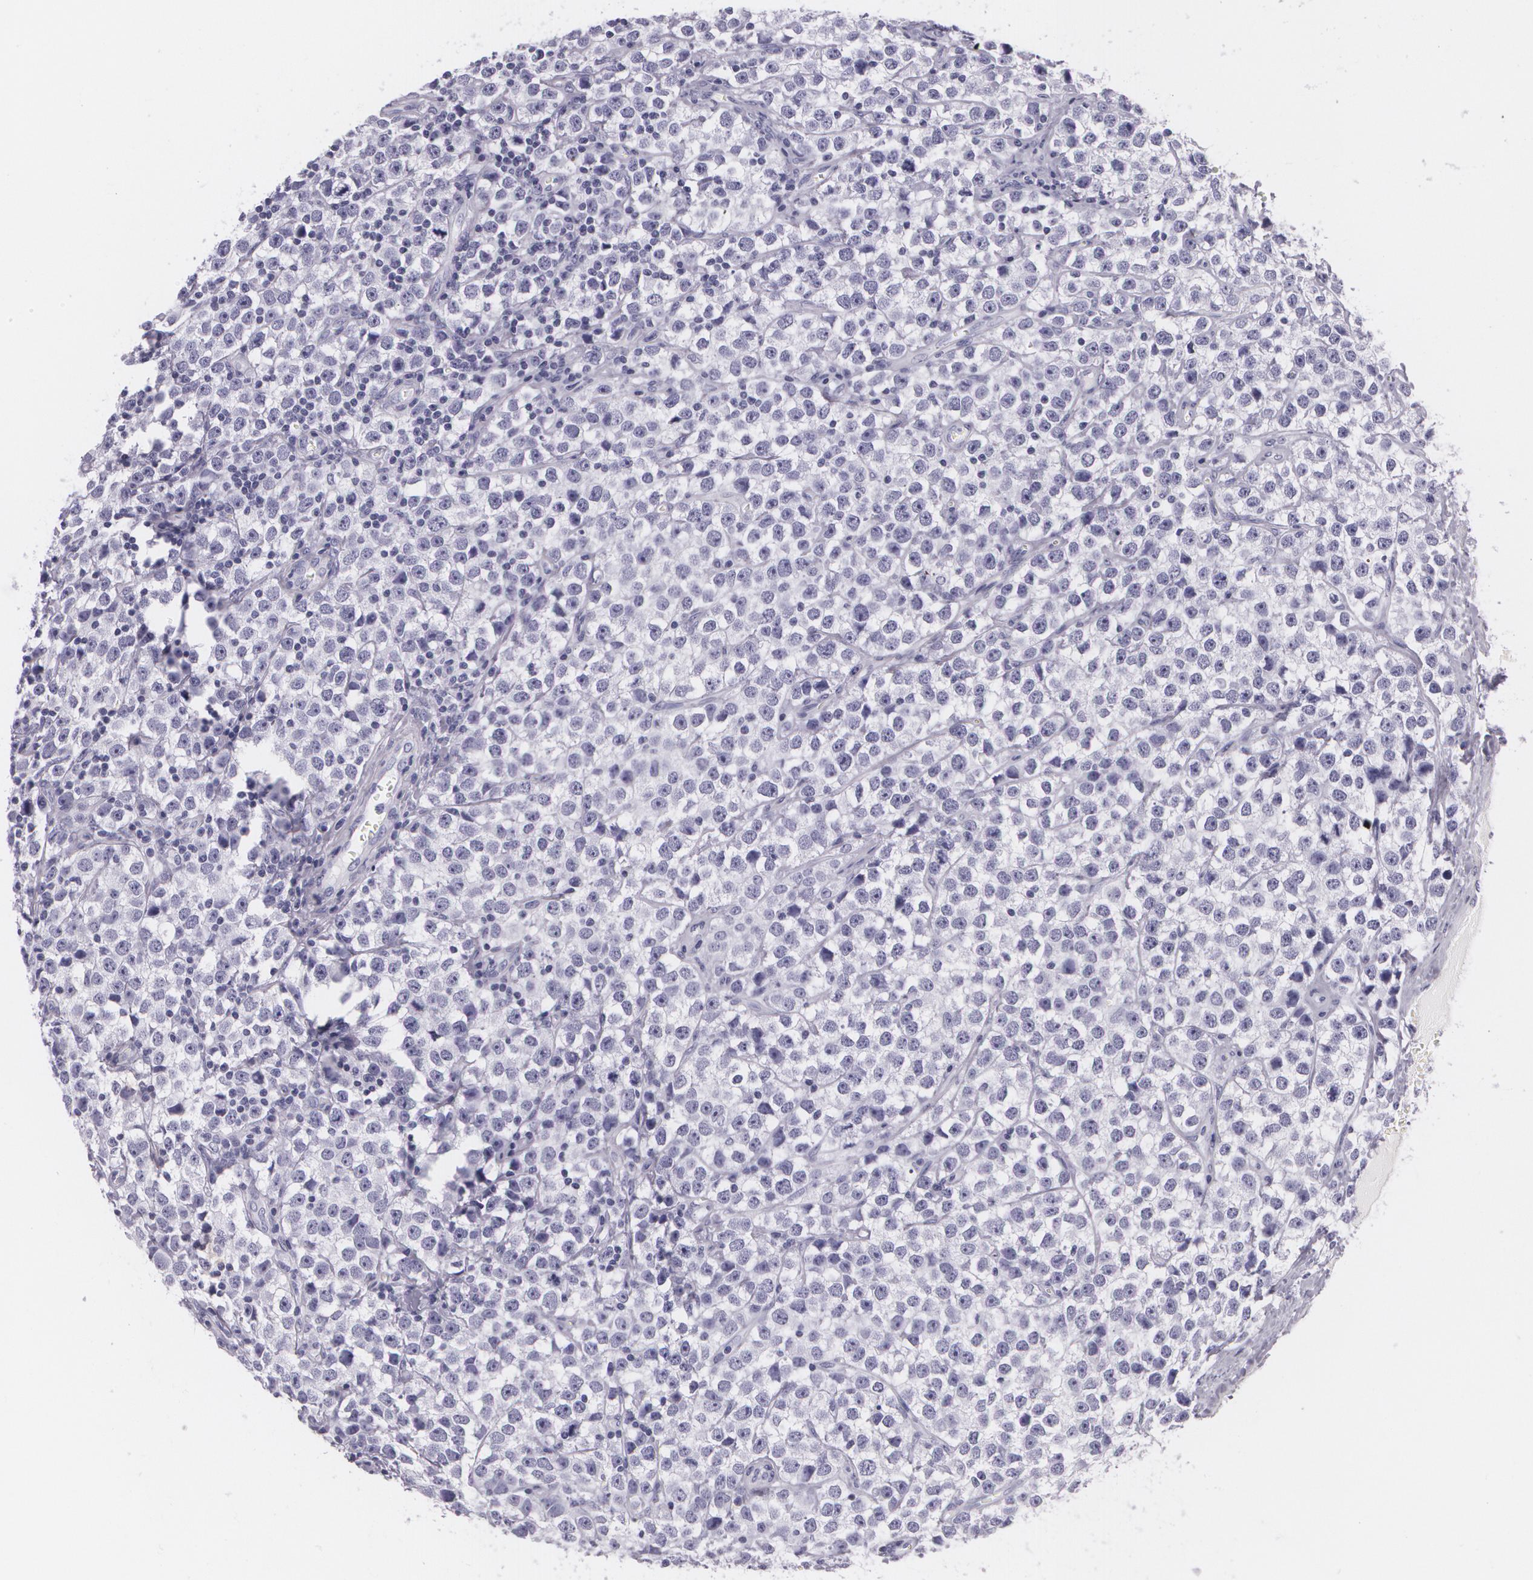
{"staining": {"intensity": "negative", "quantity": "none", "location": "none"}, "tissue": "testis cancer", "cell_type": "Tumor cells", "image_type": "cancer", "snomed": [{"axis": "morphology", "description": "Seminoma, NOS"}, {"axis": "topography", "description": "Testis"}], "caption": "This is an immunohistochemistry histopathology image of testis cancer. There is no staining in tumor cells.", "gene": "DLG4", "patient": {"sex": "male", "age": 25}}